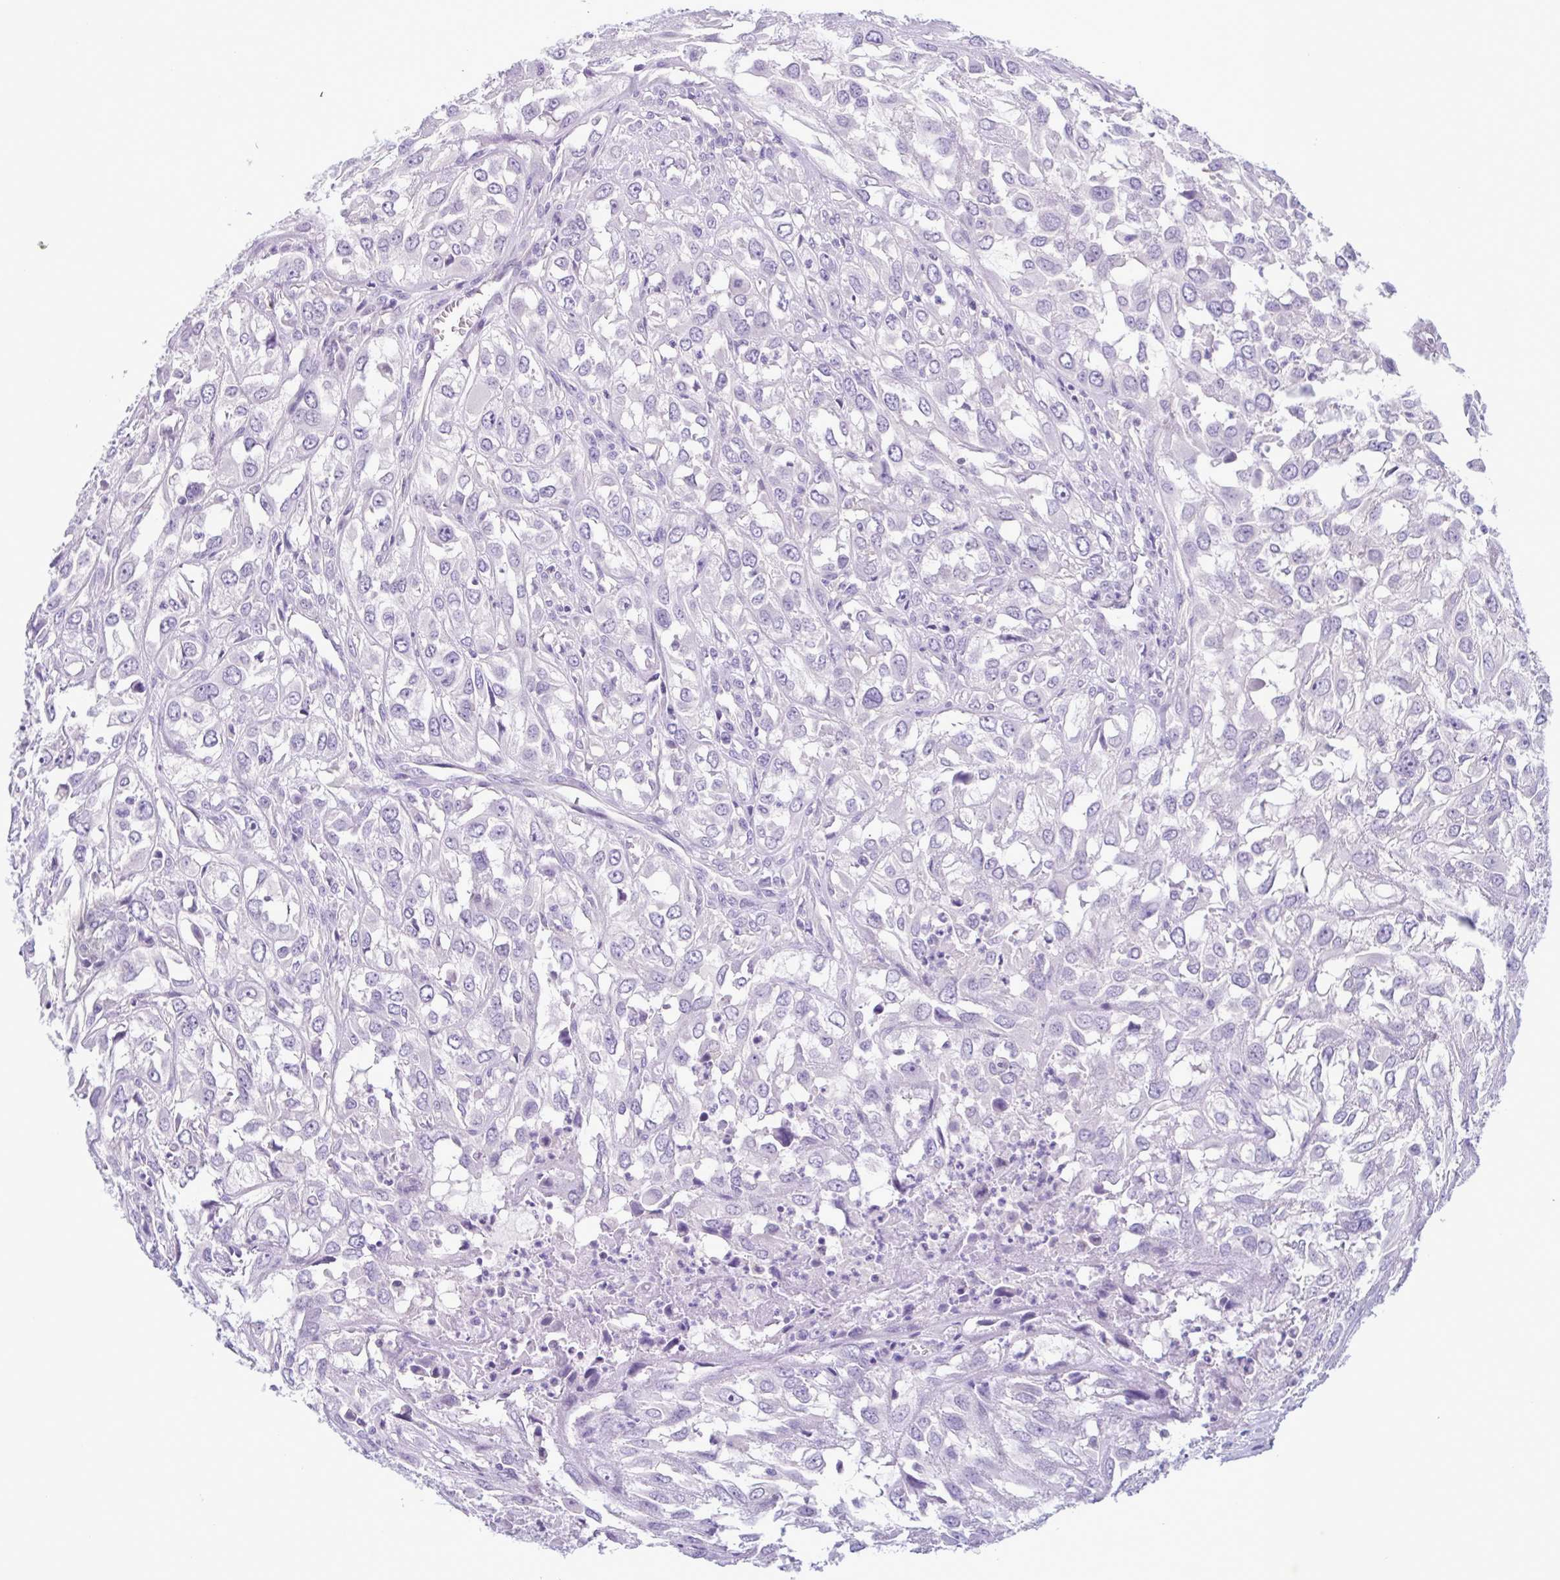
{"staining": {"intensity": "negative", "quantity": "none", "location": "none"}, "tissue": "urothelial cancer", "cell_type": "Tumor cells", "image_type": "cancer", "snomed": [{"axis": "morphology", "description": "Urothelial carcinoma, High grade"}, {"axis": "topography", "description": "Urinary bladder"}], "caption": "The image reveals no staining of tumor cells in urothelial cancer.", "gene": "INAFM1", "patient": {"sex": "male", "age": 67}}